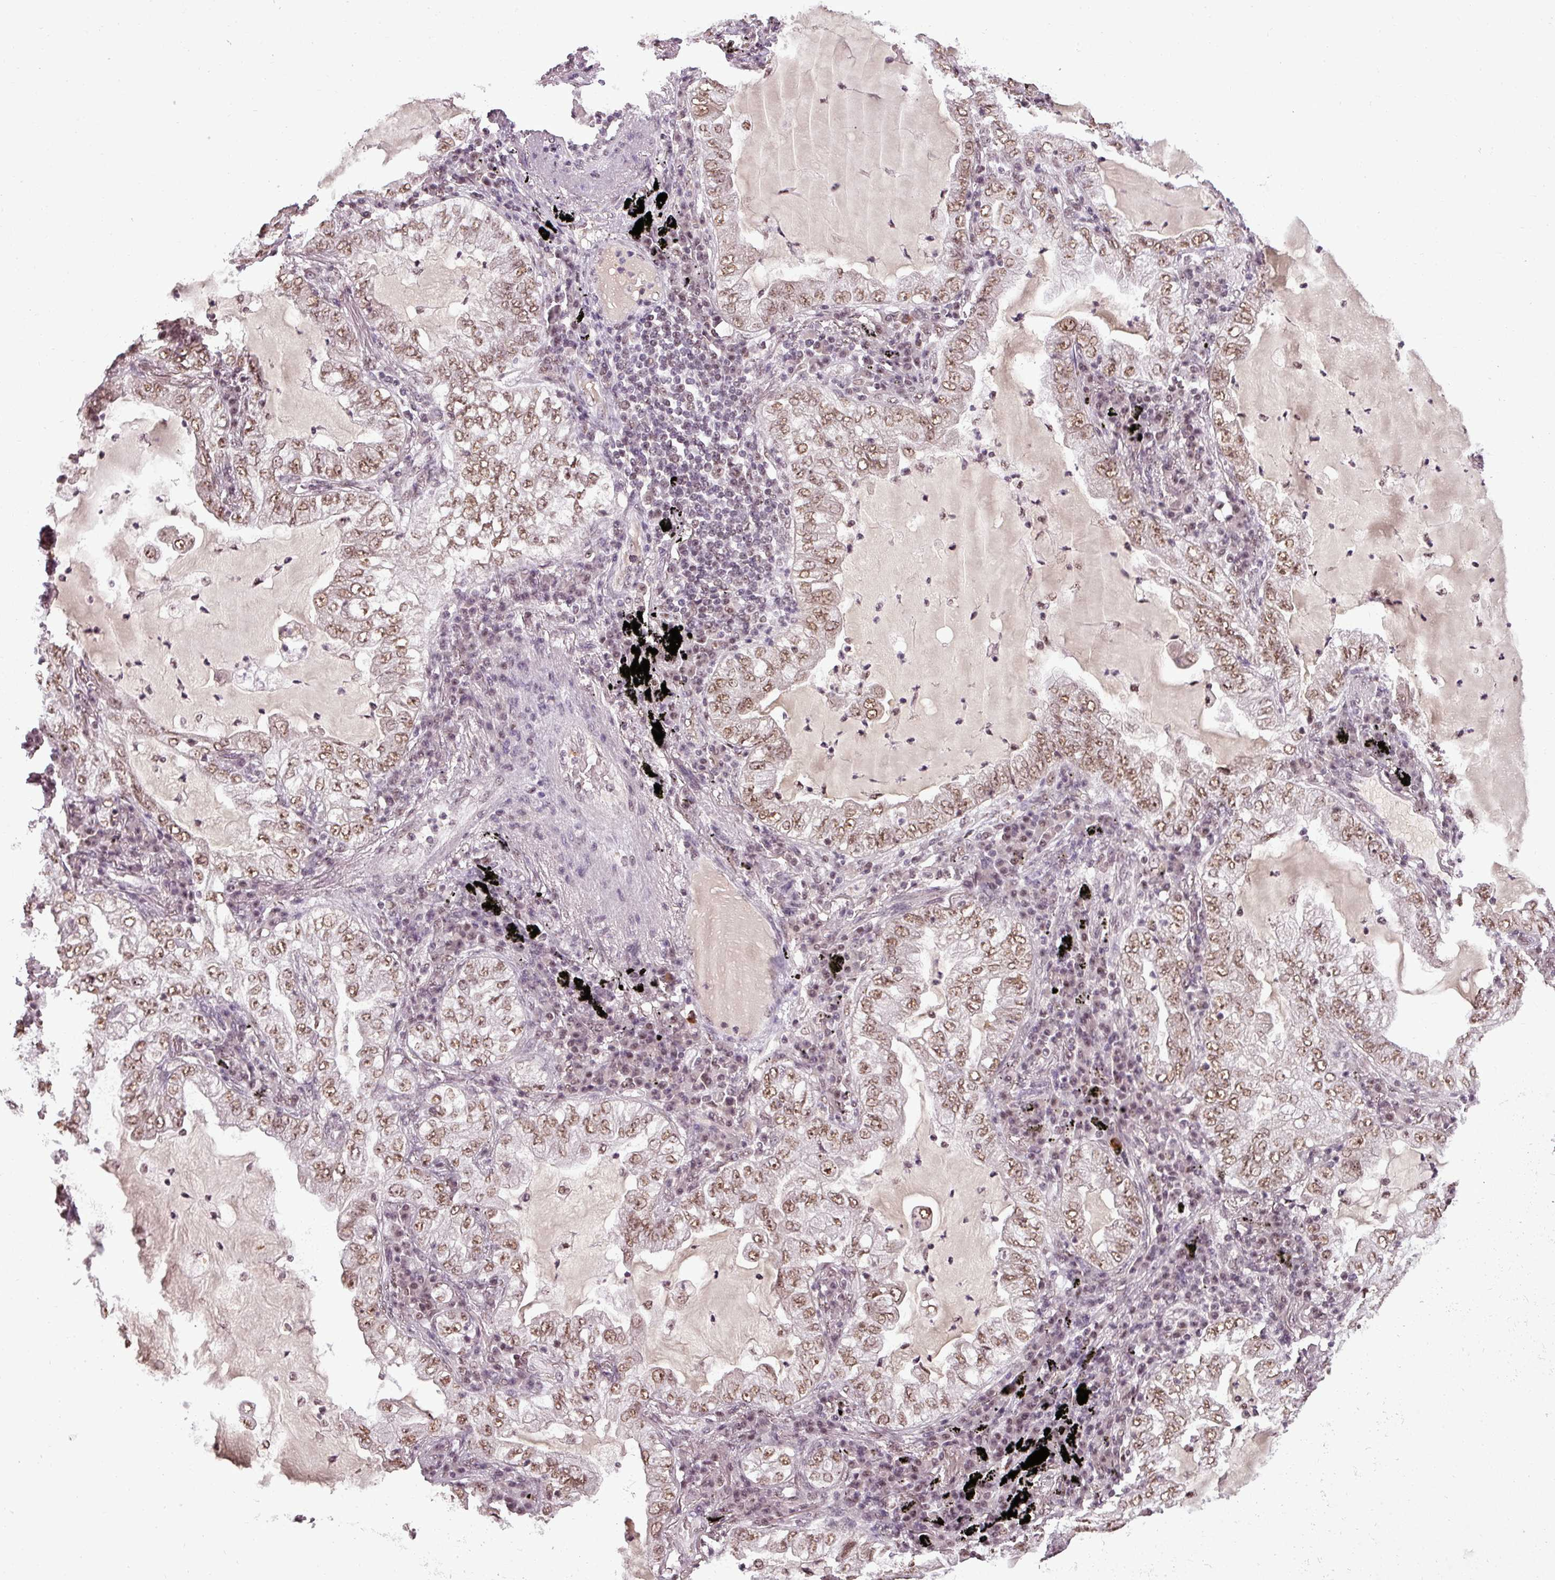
{"staining": {"intensity": "moderate", "quantity": ">75%", "location": "nuclear"}, "tissue": "lung cancer", "cell_type": "Tumor cells", "image_type": "cancer", "snomed": [{"axis": "morphology", "description": "Adenocarcinoma, NOS"}, {"axis": "topography", "description": "Lung"}], "caption": "Immunohistochemistry (IHC) image of neoplastic tissue: adenocarcinoma (lung) stained using immunohistochemistry demonstrates medium levels of moderate protein expression localized specifically in the nuclear of tumor cells, appearing as a nuclear brown color.", "gene": "BCAS3", "patient": {"sex": "female", "age": 73}}